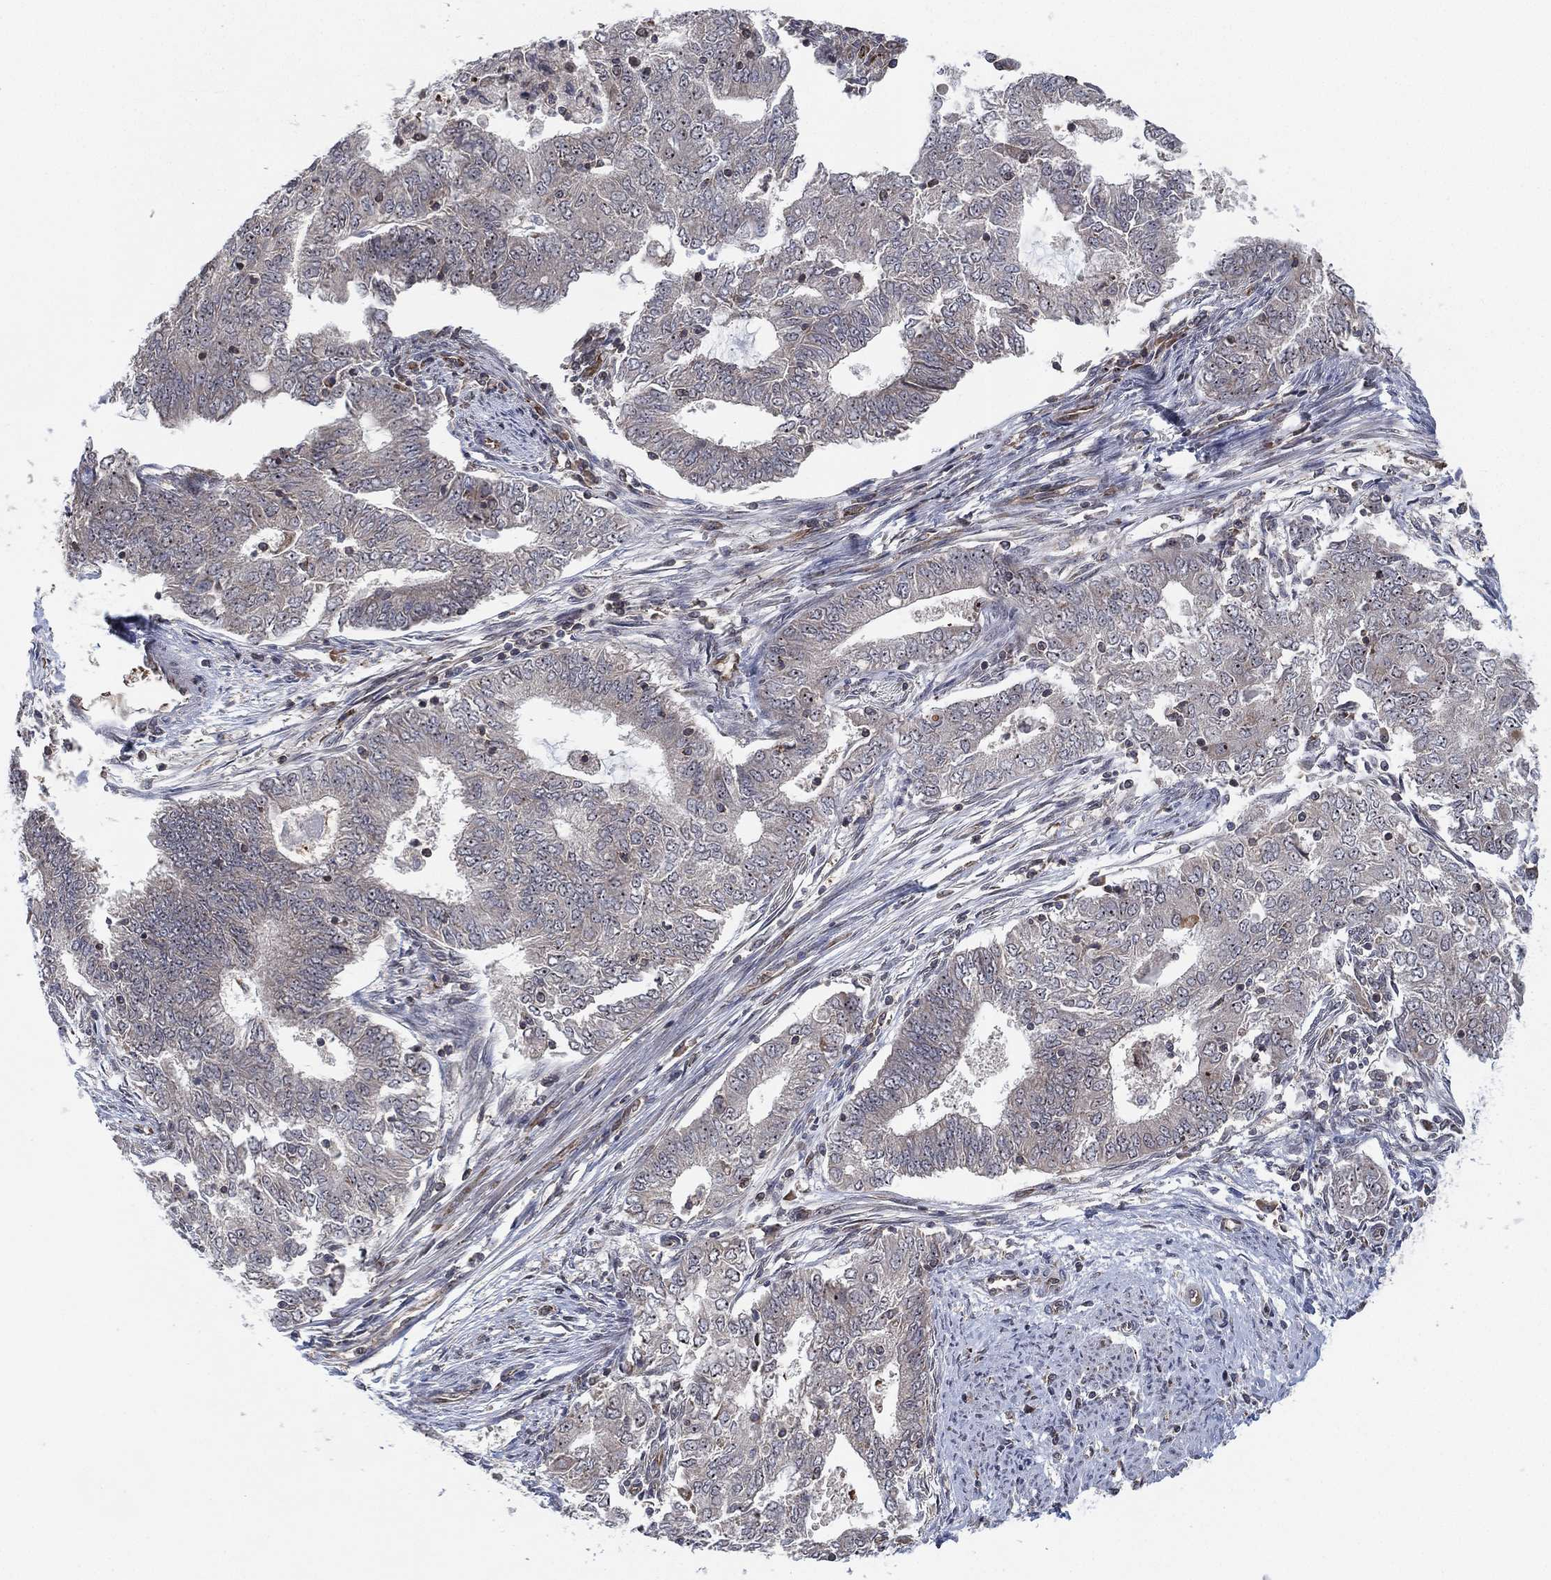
{"staining": {"intensity": "negative", "quantity": "none", "location": "none"}, "tissue": "endometrial cancer", "cell_type": "Tumor cells", "image_type": "cancer", "snomed": [{"axis": "morphology", "description": "Adenocarcinoma, NOS"}, {"axis": "topography", "description": "Endometrium"}], "caption": "A photomicrograph of human endometrial cancer is negative for staining in tumor cells.", "gene": "TMCO1", "patient": {"sex": "female", "age": 62}}